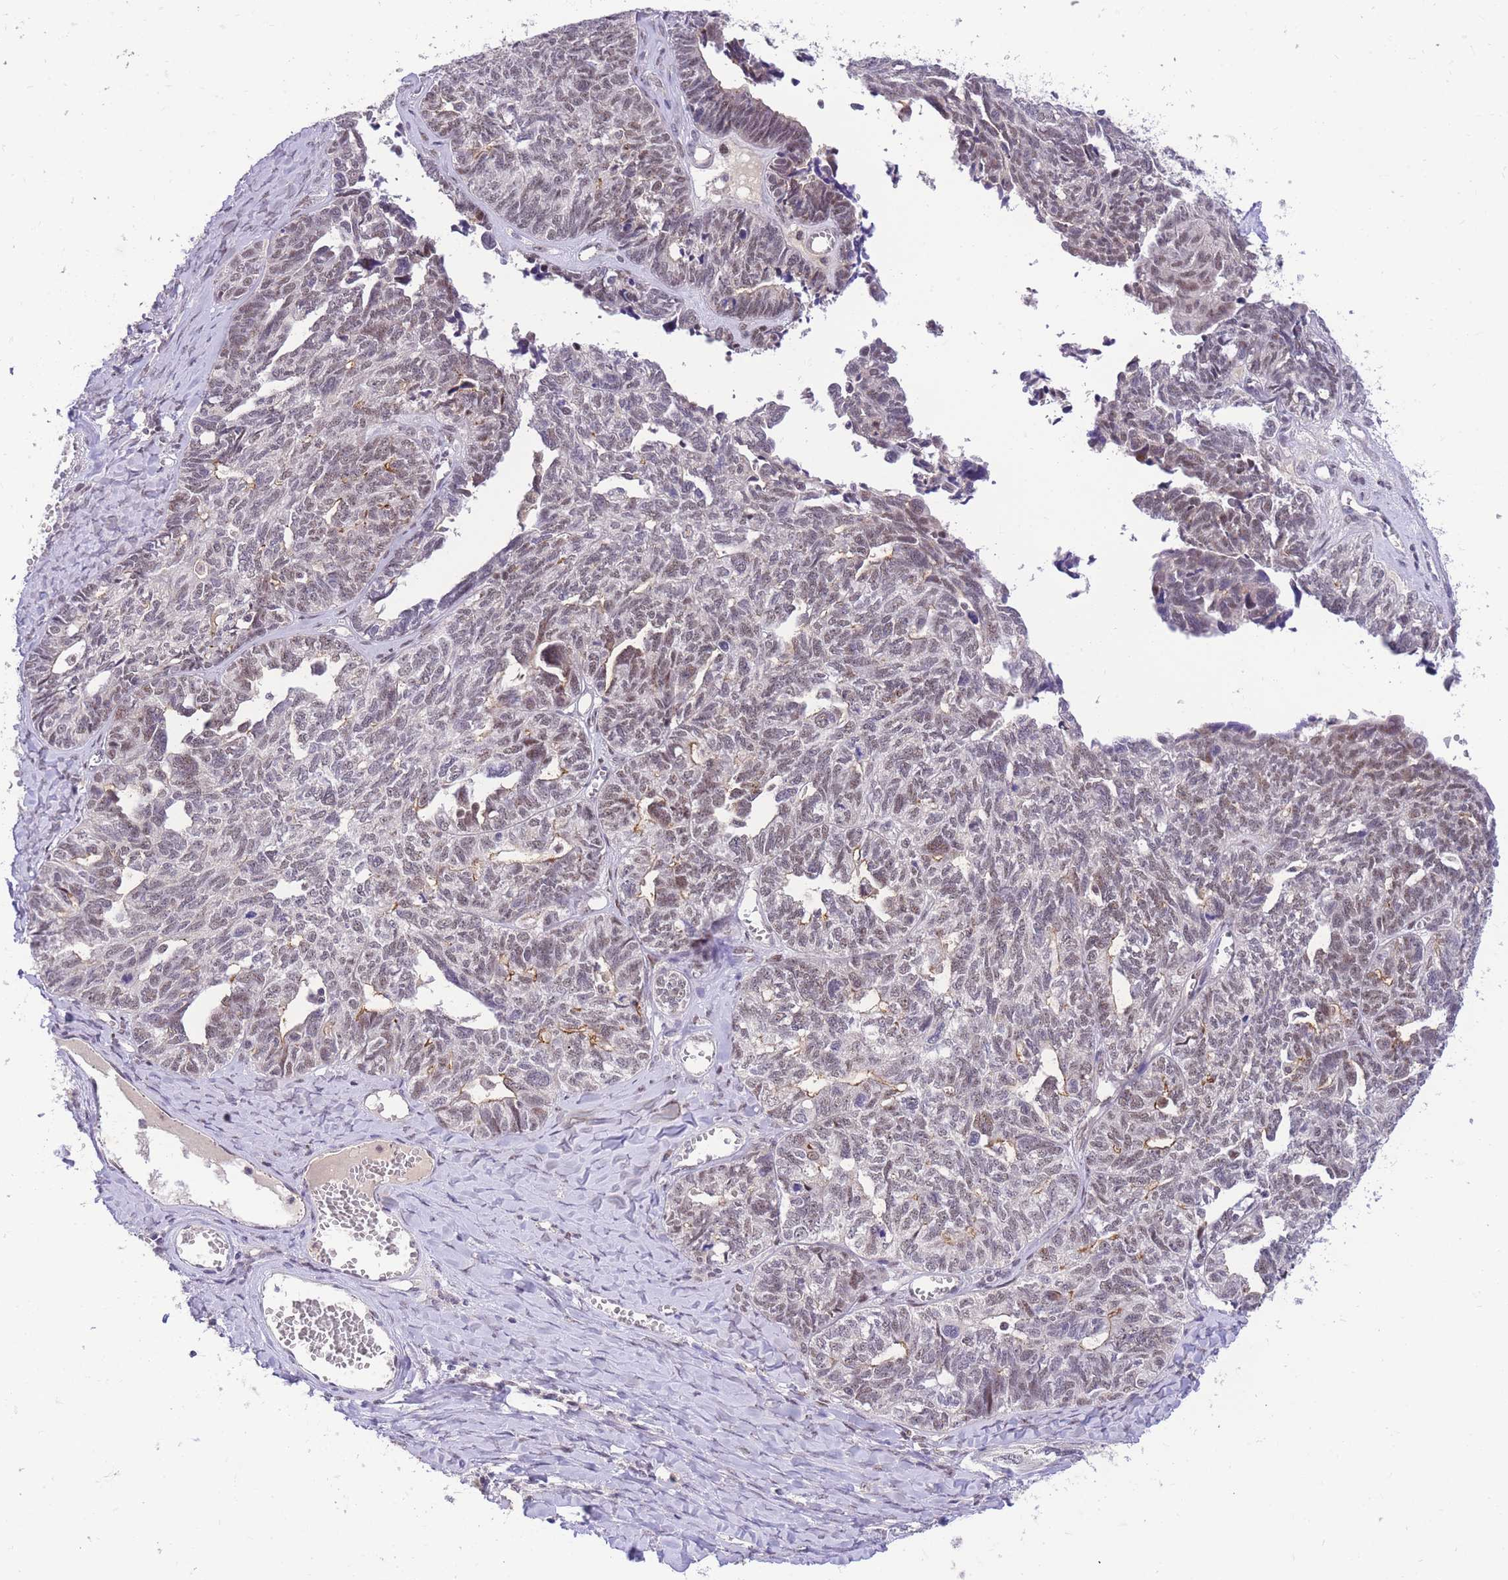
{"staining": {"intensity": "weak", "quantity": "25%-75%", "location": "nuclear"}, "tissue": "ovarian cancer", "cell_type": "Tumor cells", "image_type": "cancer", "snomed": [{"axis": "morphology", "description": "Cystadenocarcinoma, serous, NOS"}, {"axis": "topography", "description": "Ovary"}], "caption": "DAB immunohistochemical staining of ovarian serous cystadenocarcinoma reveals weak nuclear protein positivity in about 25%-75% of tumor cells.", "gene": "SLC35F2", "patient": {"sex": "female", "age": 79}}